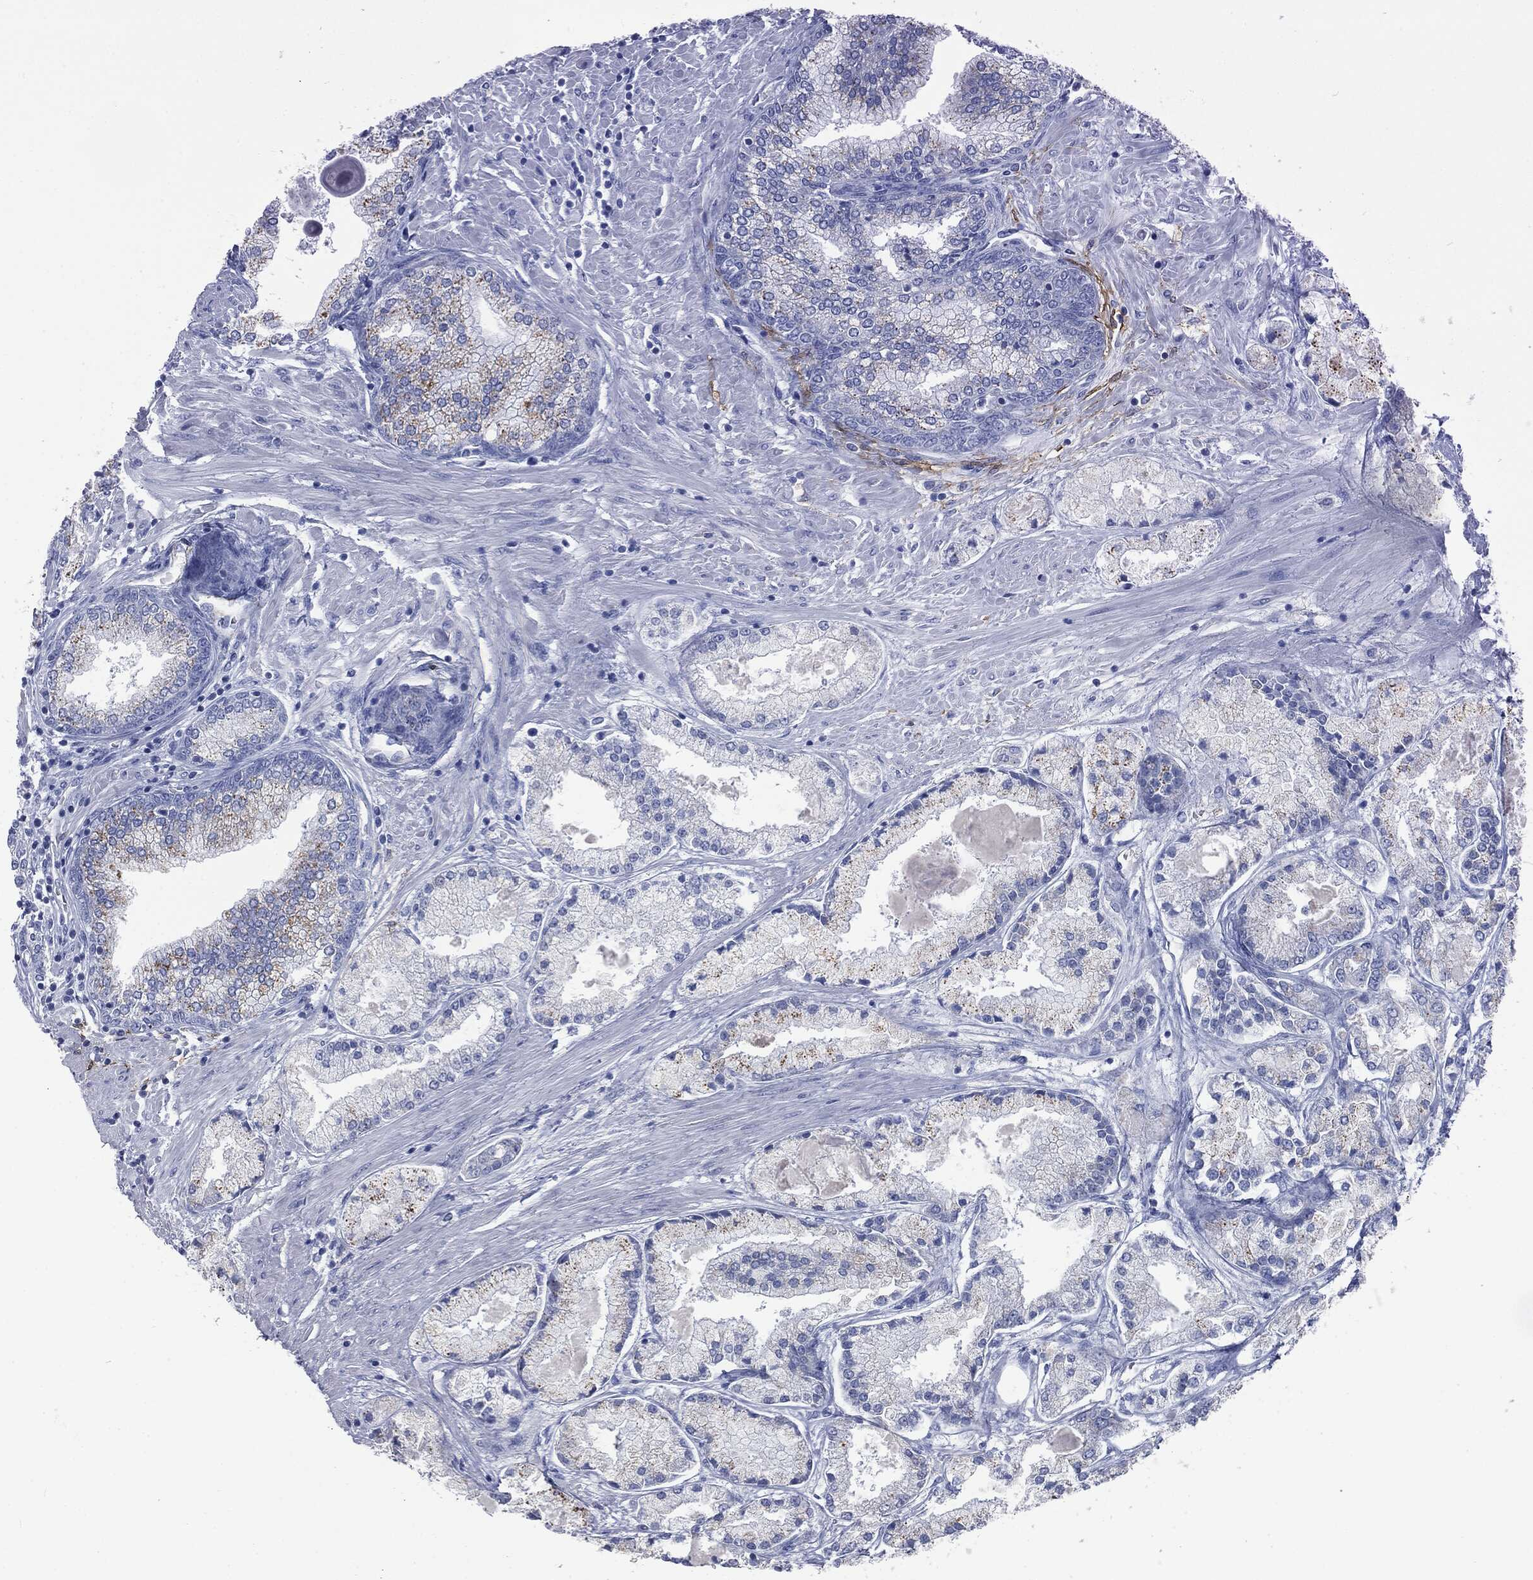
{"staining": {"intensity": "negative", "quantity": "none", "location": "none"}, "tissue": "prostate cancer", "cell_type": "Tumor cells", "image_type": "cancer", "snomed": [{"axis": "morphology", "description": "Adenocarcinoma, High grade"}, {"axis": "topography", "description": "Prostate"}], "caption": "Immunohistochemical staining of human adenocarcinoma (high-grade) (prostate) displays no significant staining in tumor cells. The staining is performed using DAB brown chromogen with nuclei counter-stained in using hematoxylin.", "gene": "CAV3", "patient": {"sex": "male", "age": 67}}